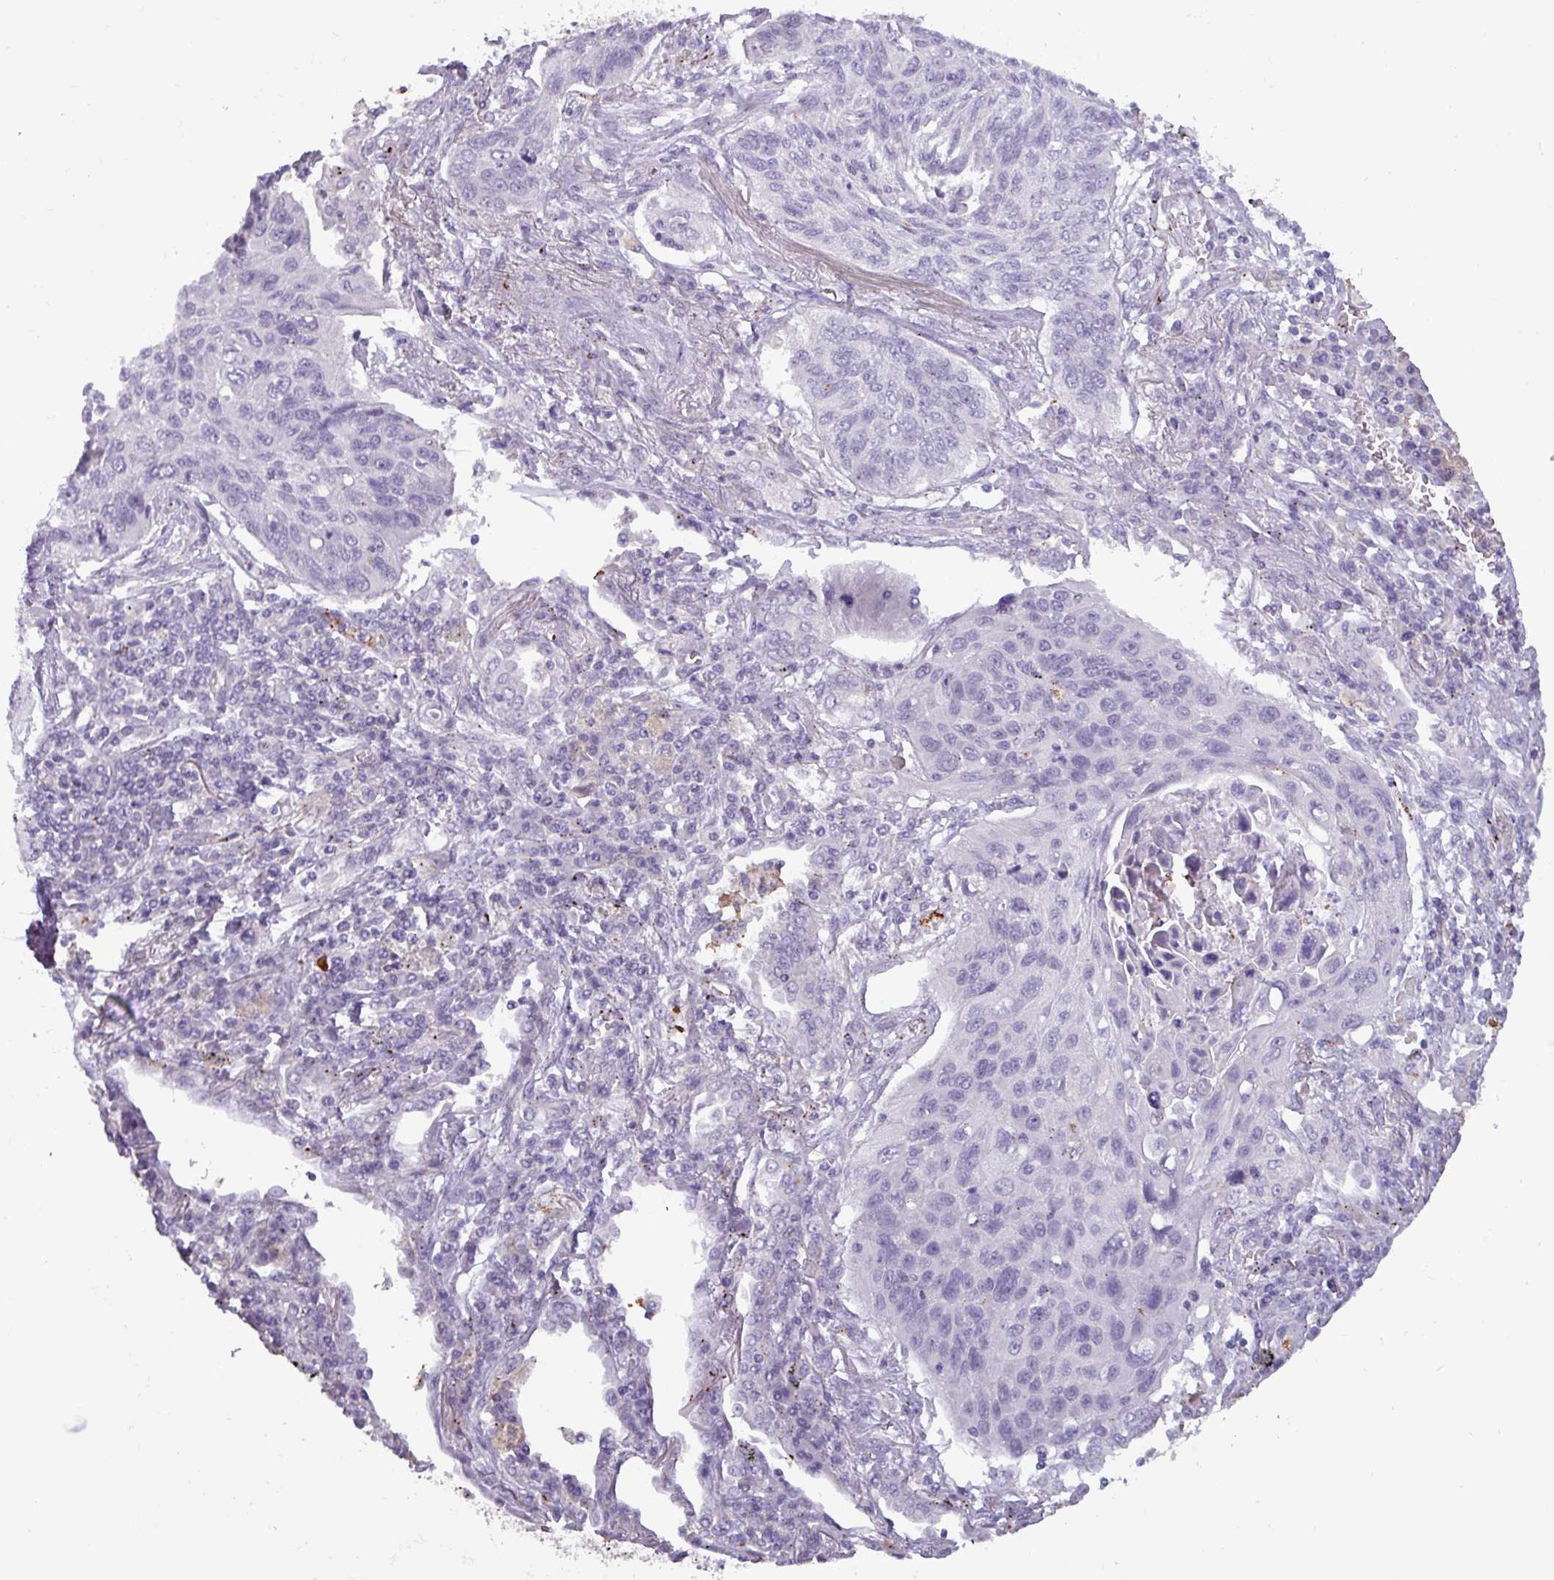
{"staining": {"intensity": "negative", "quantity": "none", "location": "none"}, "tissue": "lung cancer", "cell_type": "Tumor cells", "image_type": "cancer", "snomed": [{"axis": "morphology", "description": "Squamous cell carcinoma, NOS"}, {"axis": "topography", "description": "Lung"}], "caption": "A histopathology image of human lung cancer is negative for staining in tumor cells.", "gene": "PLIN2", "patient": {"sex": "female", "age": 66}}